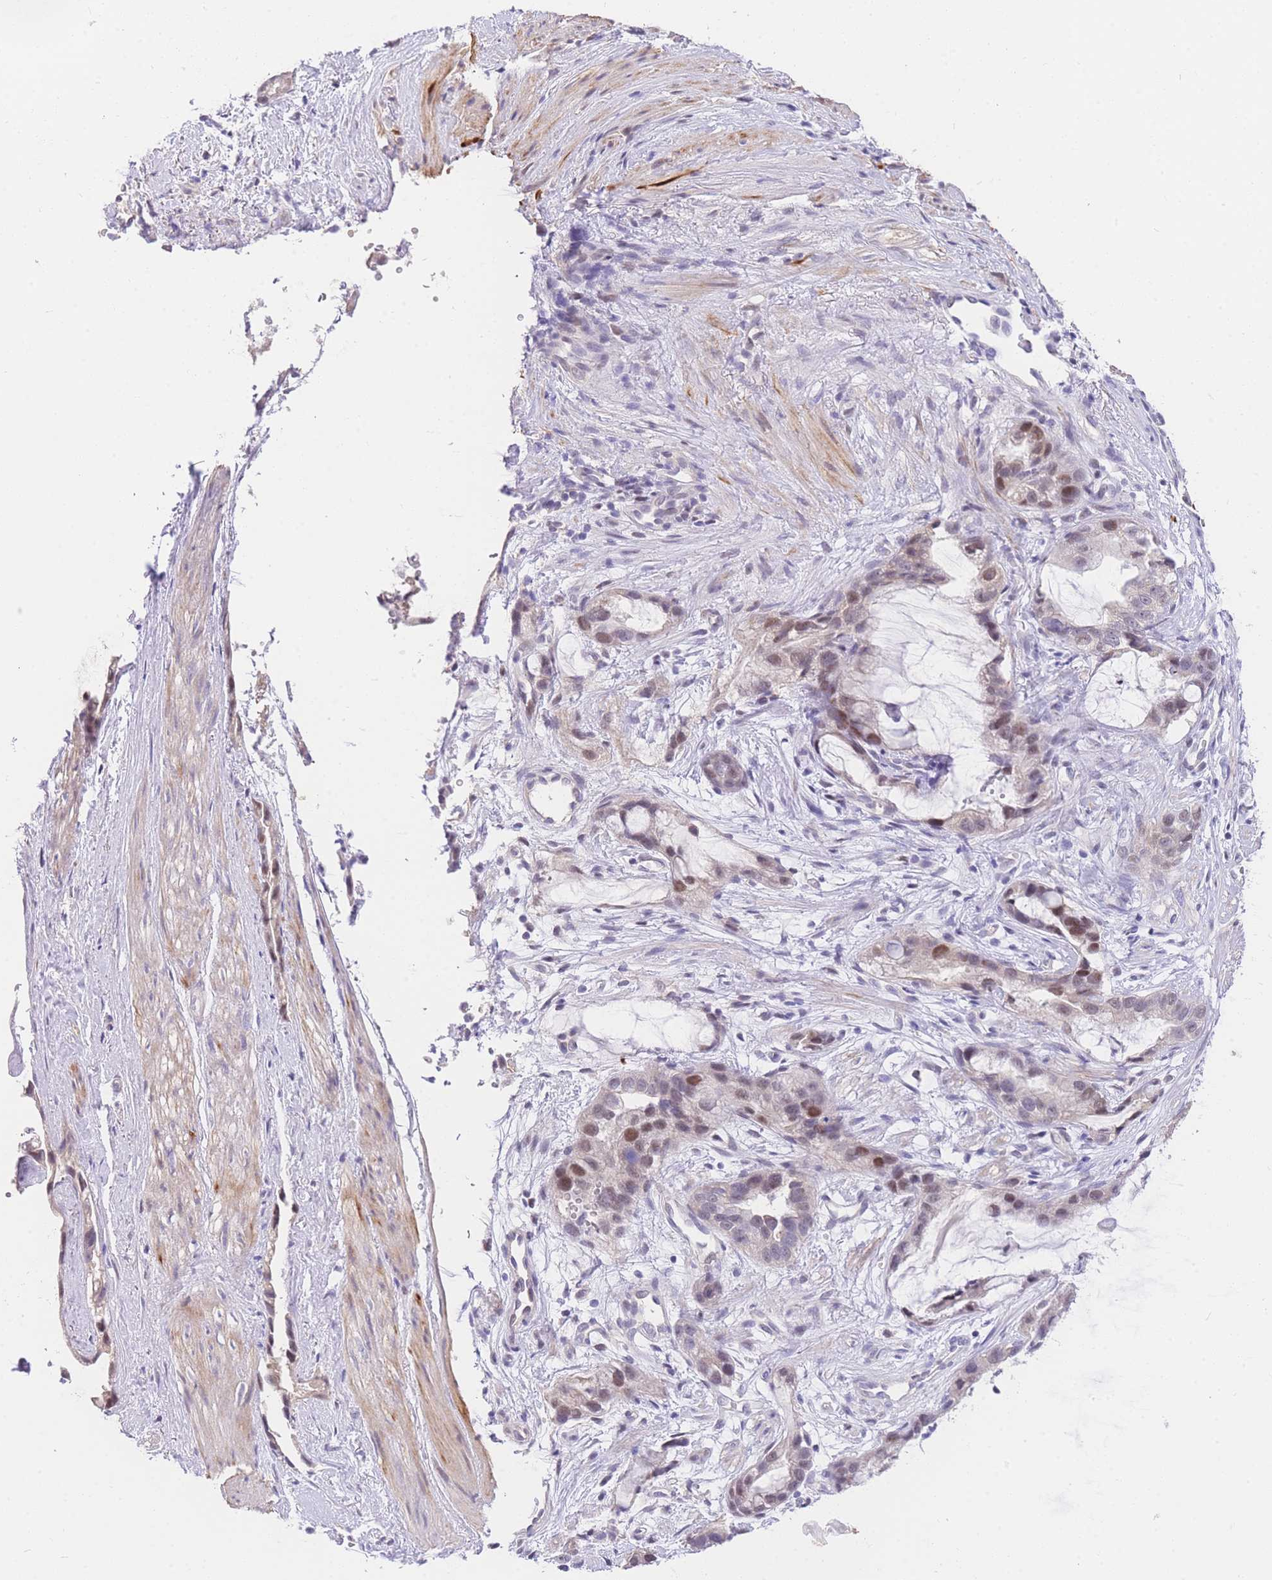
{"staining": {"intensity": "moderate", "quantity": "<25%", "location": "nuclear"}, "tissue": "stomach cancer", "cell_type": "Tumor cells", "image_type": "cancer", "snomed": [{"axis": "morphology", "description": "Adenocarcinoma, NOS"}, {"axis": "topography", "description": "Stomach"}], "caption": "DAB (3,3'-diaminobenzidine) immunohistochemical staining of human stomach adenocarcinoma displays moderate nuclear protein staining in approximately <25% of tumor cells.", "gene": "SLC35F2", "patient": {"sex": "male", "age": 55}}